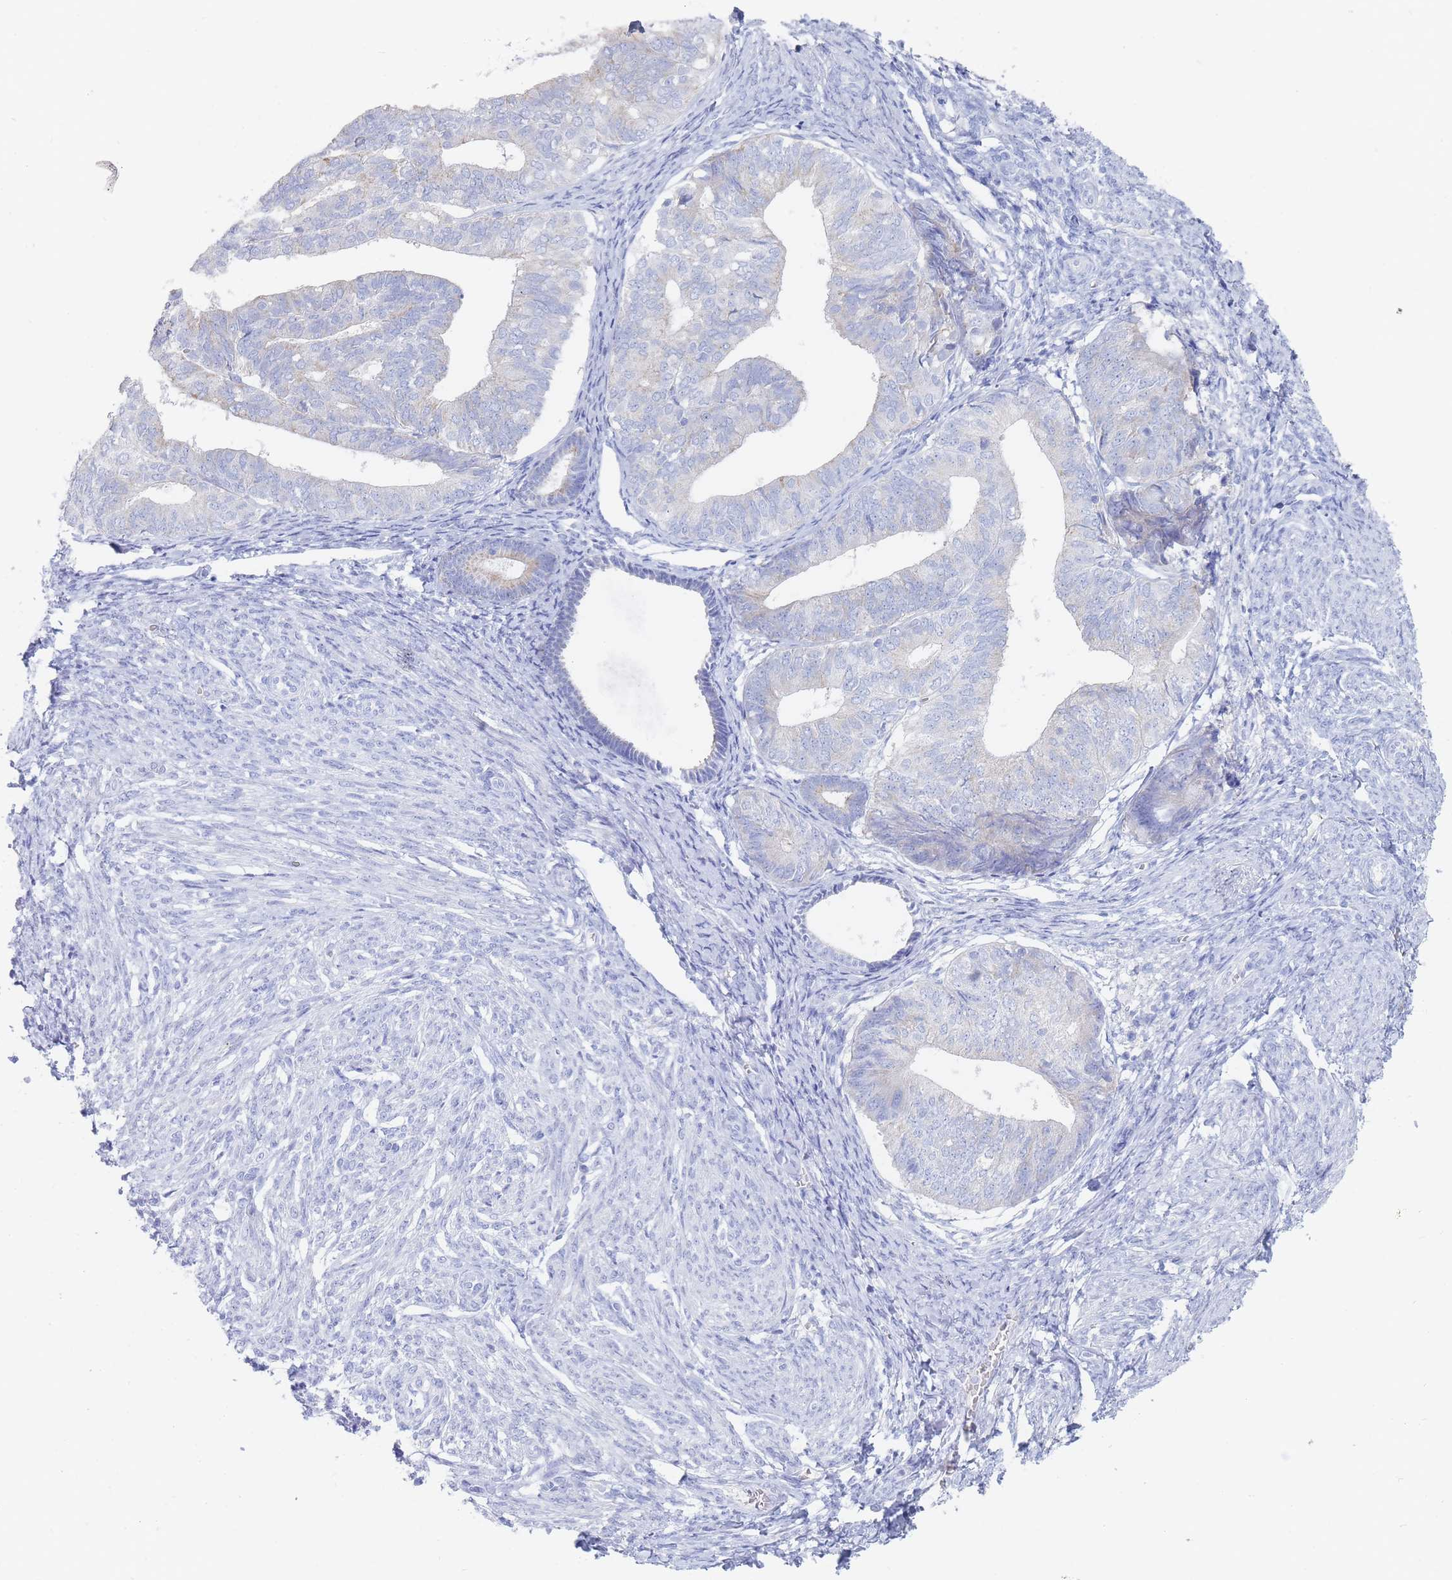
{"staining": {"intensity": "negative", "quantity": "none", "location": "none"}, "tissue": "endometrial cancer", "cell_type": "Tumor cells", "image_type": "cancer", "snomed": [{"axis": "morphology", "description": "Adenocarcinoma, NOS"}, {"axis": "topography", "description": "Endometrium"}], "caption": "Image shows no significant protein expression in tumor cells of endometrial adenocarcinoma.", "gene": "SLC25A35", "patient": {"sex": "female", "age": 87}}